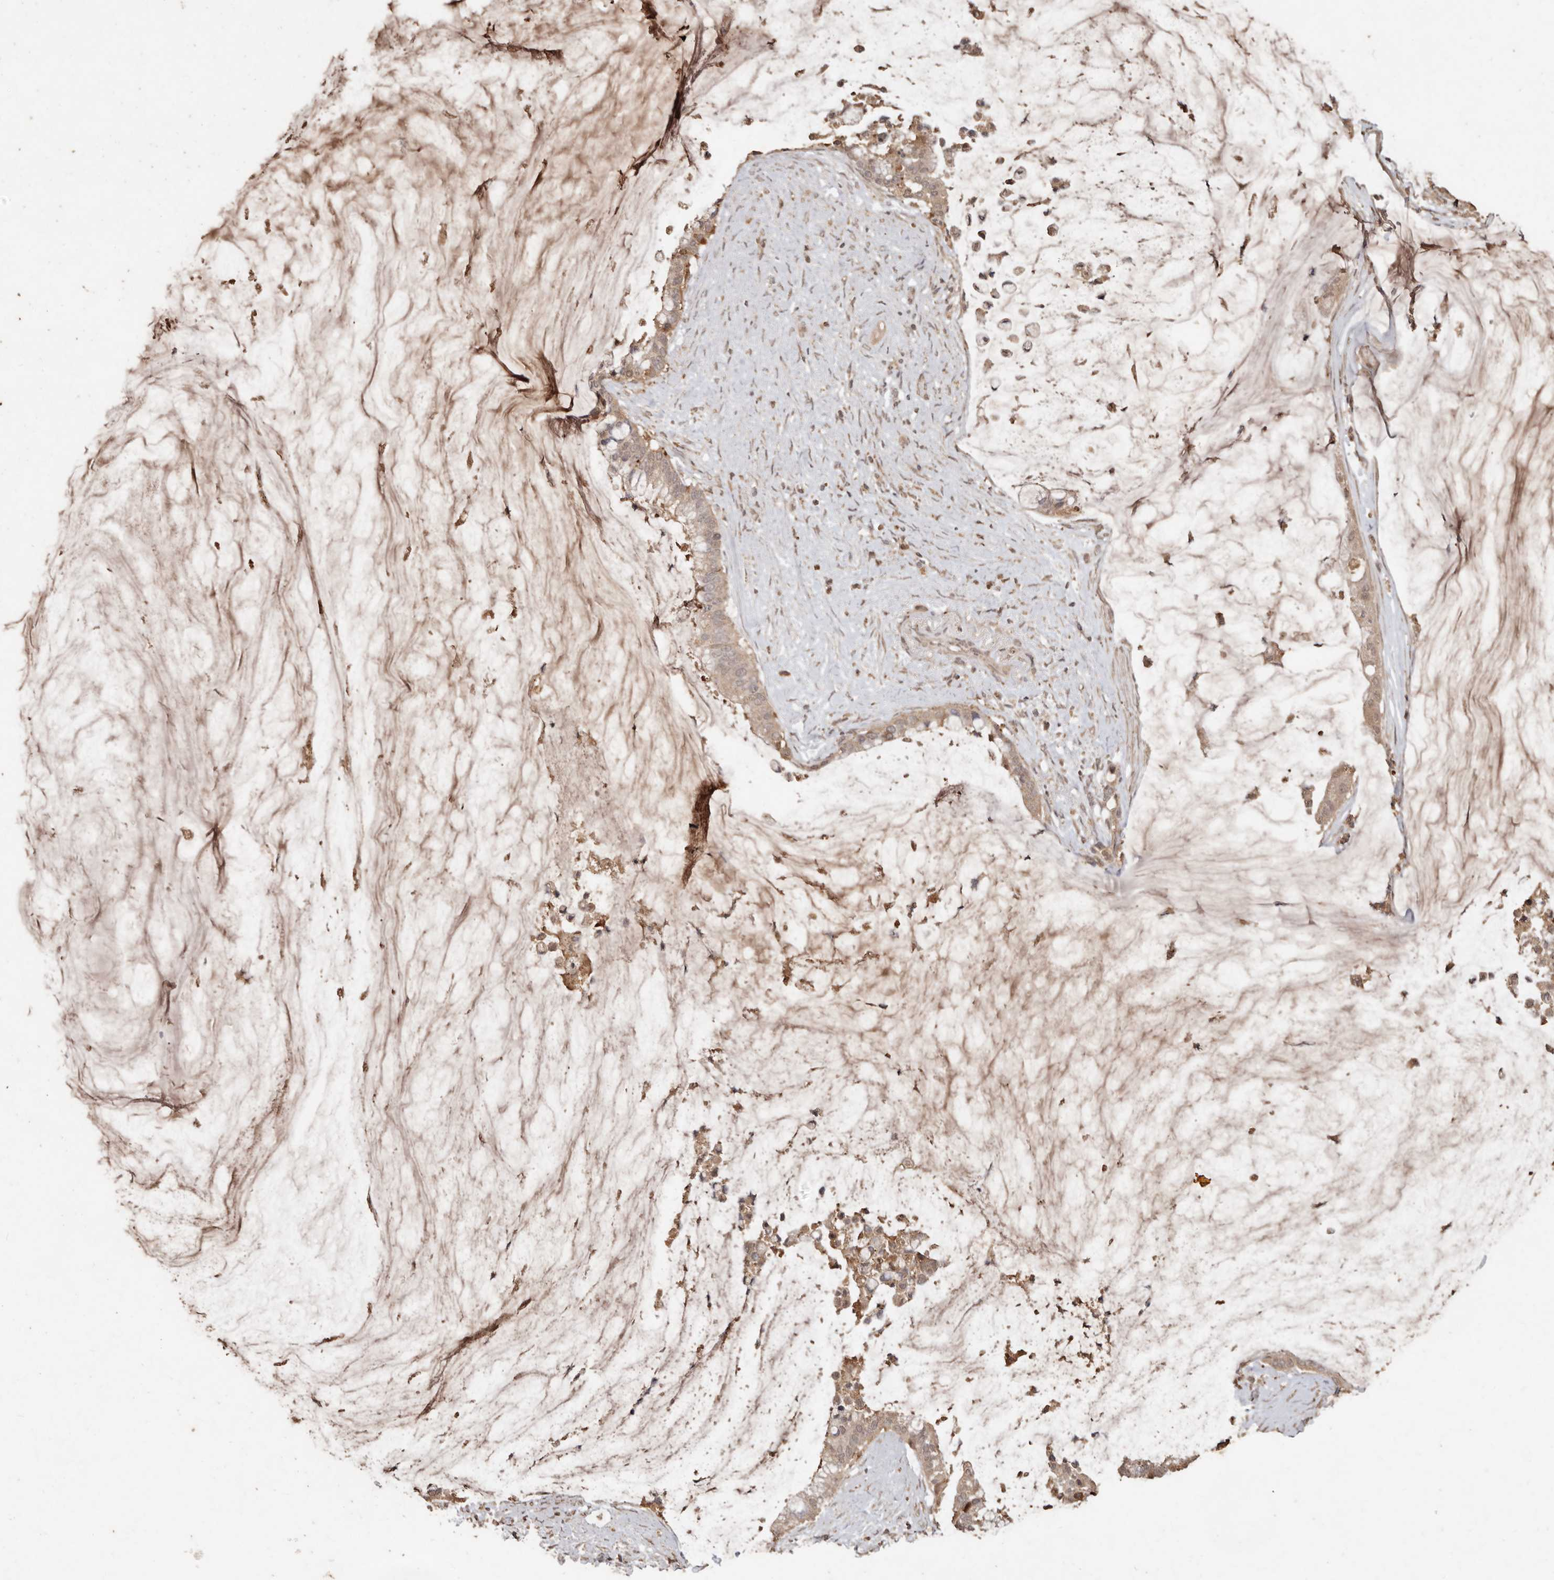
{"staining": {"intensity": "weak", "quantity": ">75%", "location": "cytoplasmic/membranous"}, "tissue": "pancreatic cancer", "cell_type": "Tumor cells", "image_type": "cancer", "snomed": [{"axis": "morphology", "description": "Adenocarcinoma, NOS"}, {"axis": "topography", "description": "Pancreas"}], "caption": "This photomicrograph demonstrates IHC staining of human pancreatic cancer, with low weak cytoplasmic/membranous positivity in approximately >75% of tumor cells.", "gene": "PKDCC", "patient": {"sex": "male", "age": 41}}